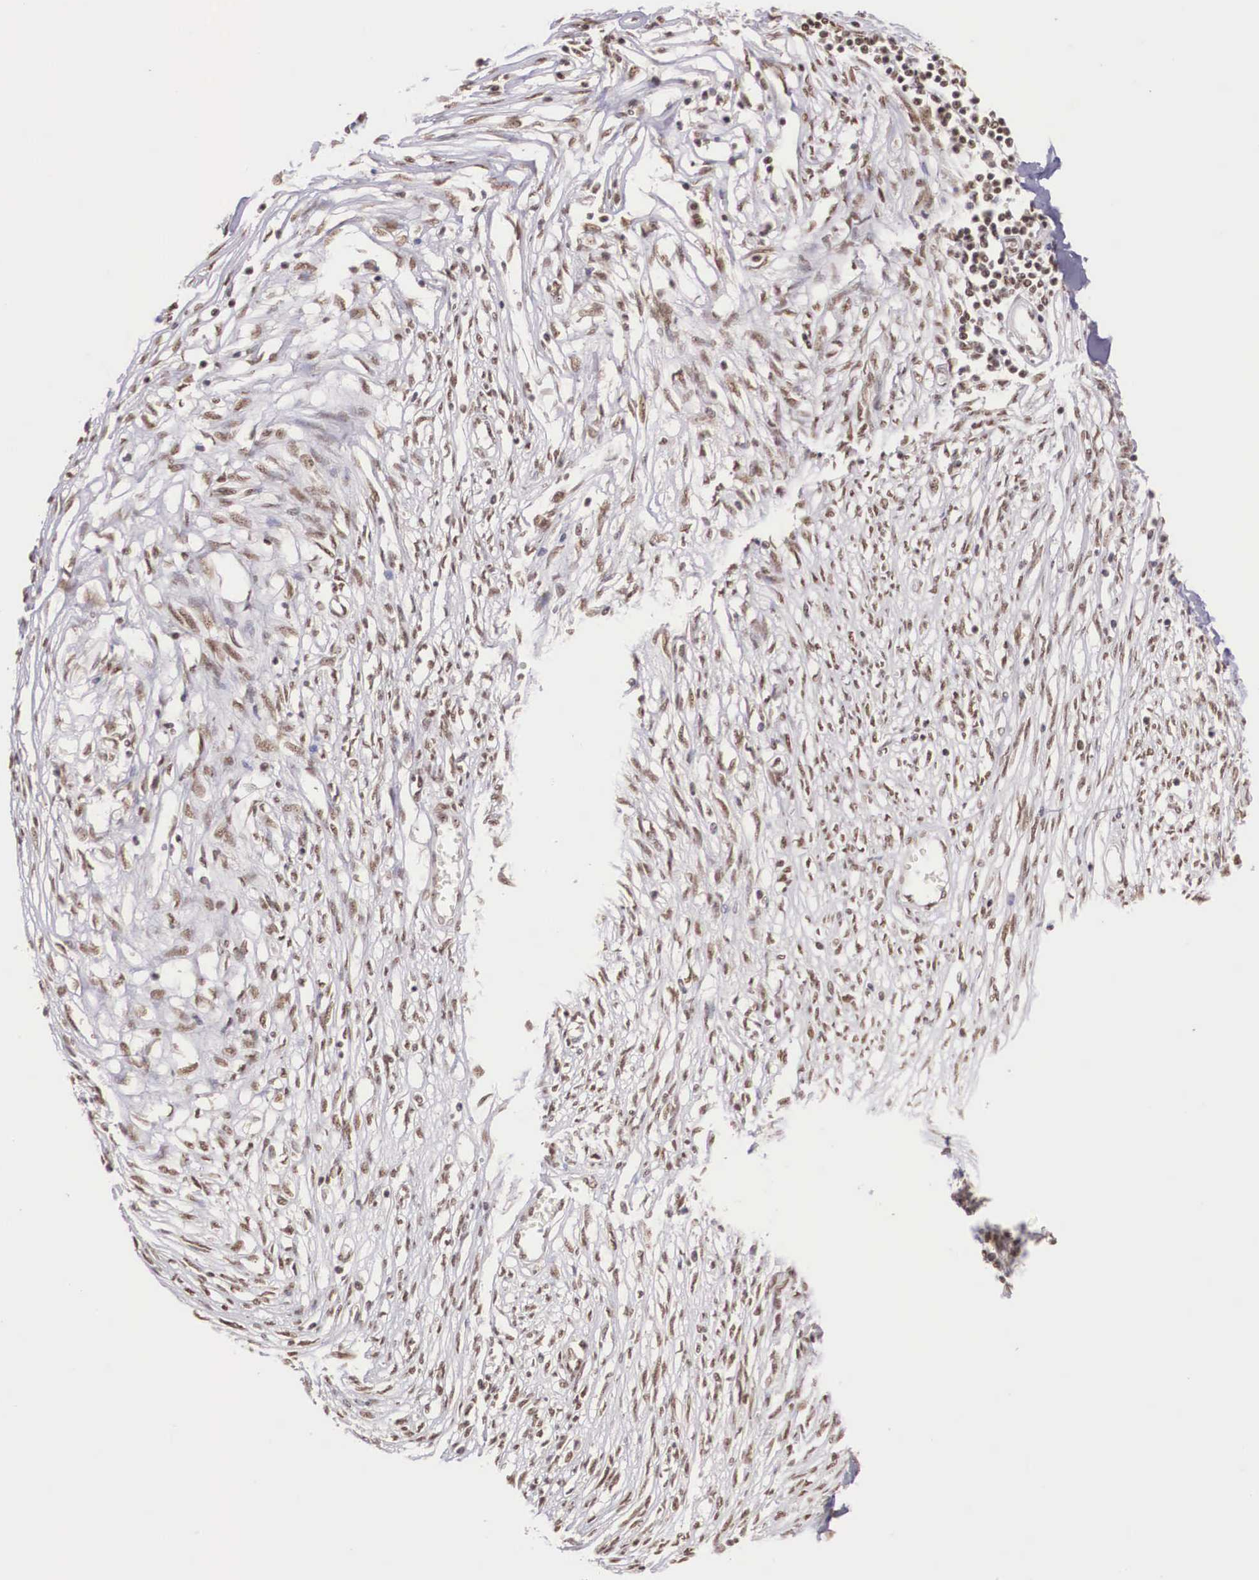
{"staining": {"intensity": "moderate", "quantity": "25%-75%", "location": "nuclear"}, "tissue": "adipose tissue", "cell_type": "Adipocytes", "image_type": "normal", "snomed": [{"axis": "morphology", "description": "Normal tissue, NOS"}, {"axis": "morphology", "description": "Sarcoma, NOS"}, {"axis": "topography", "description": "Skin"}, {"axis": "topography", "description": "Soft tissue"}], "caption": "Adipocytes demonstrate medium levels of moderate nuclear staining in about 25%-75% of cells in unremarkable human adipose tissue.", "gene": "POLR2F", "patient": {"sex": "female", "age": 51}}